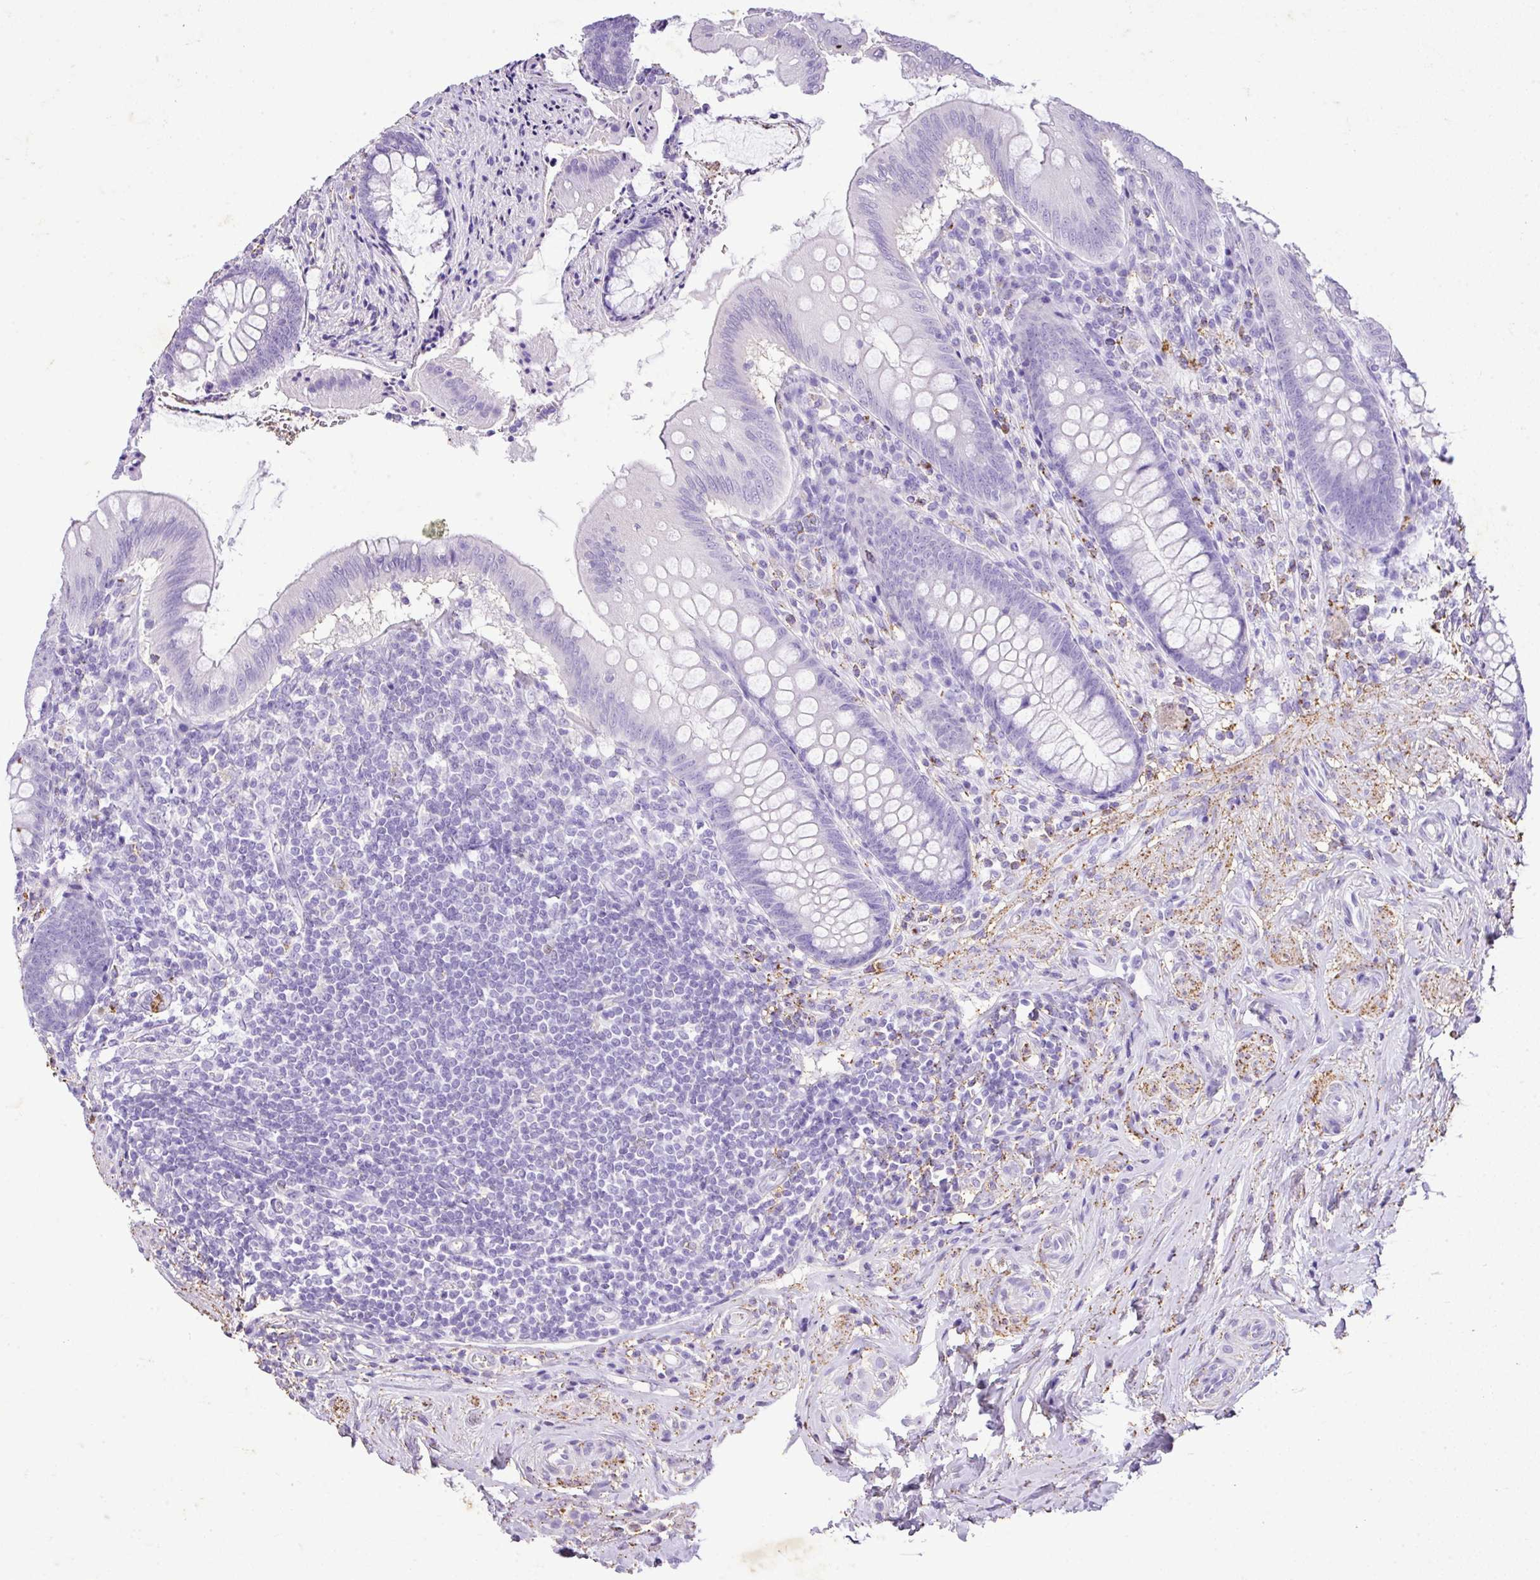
{"staining": {"intensity": "negative", "quantity": "none", "location": "none"}, "tissue": "appendix", "cell_type": "Glandular cells", "image_type": "normal", "snomed": [{"axis": "morphology", "description": "Normal tissue, NOS"}, {"axis": "topography", "description": "Appendix"}], "caption": "Glandular cells show no significant expression in benign appendix.", "gene": "KCNJ11", "patient": {"sex": "female", "age": 51}}